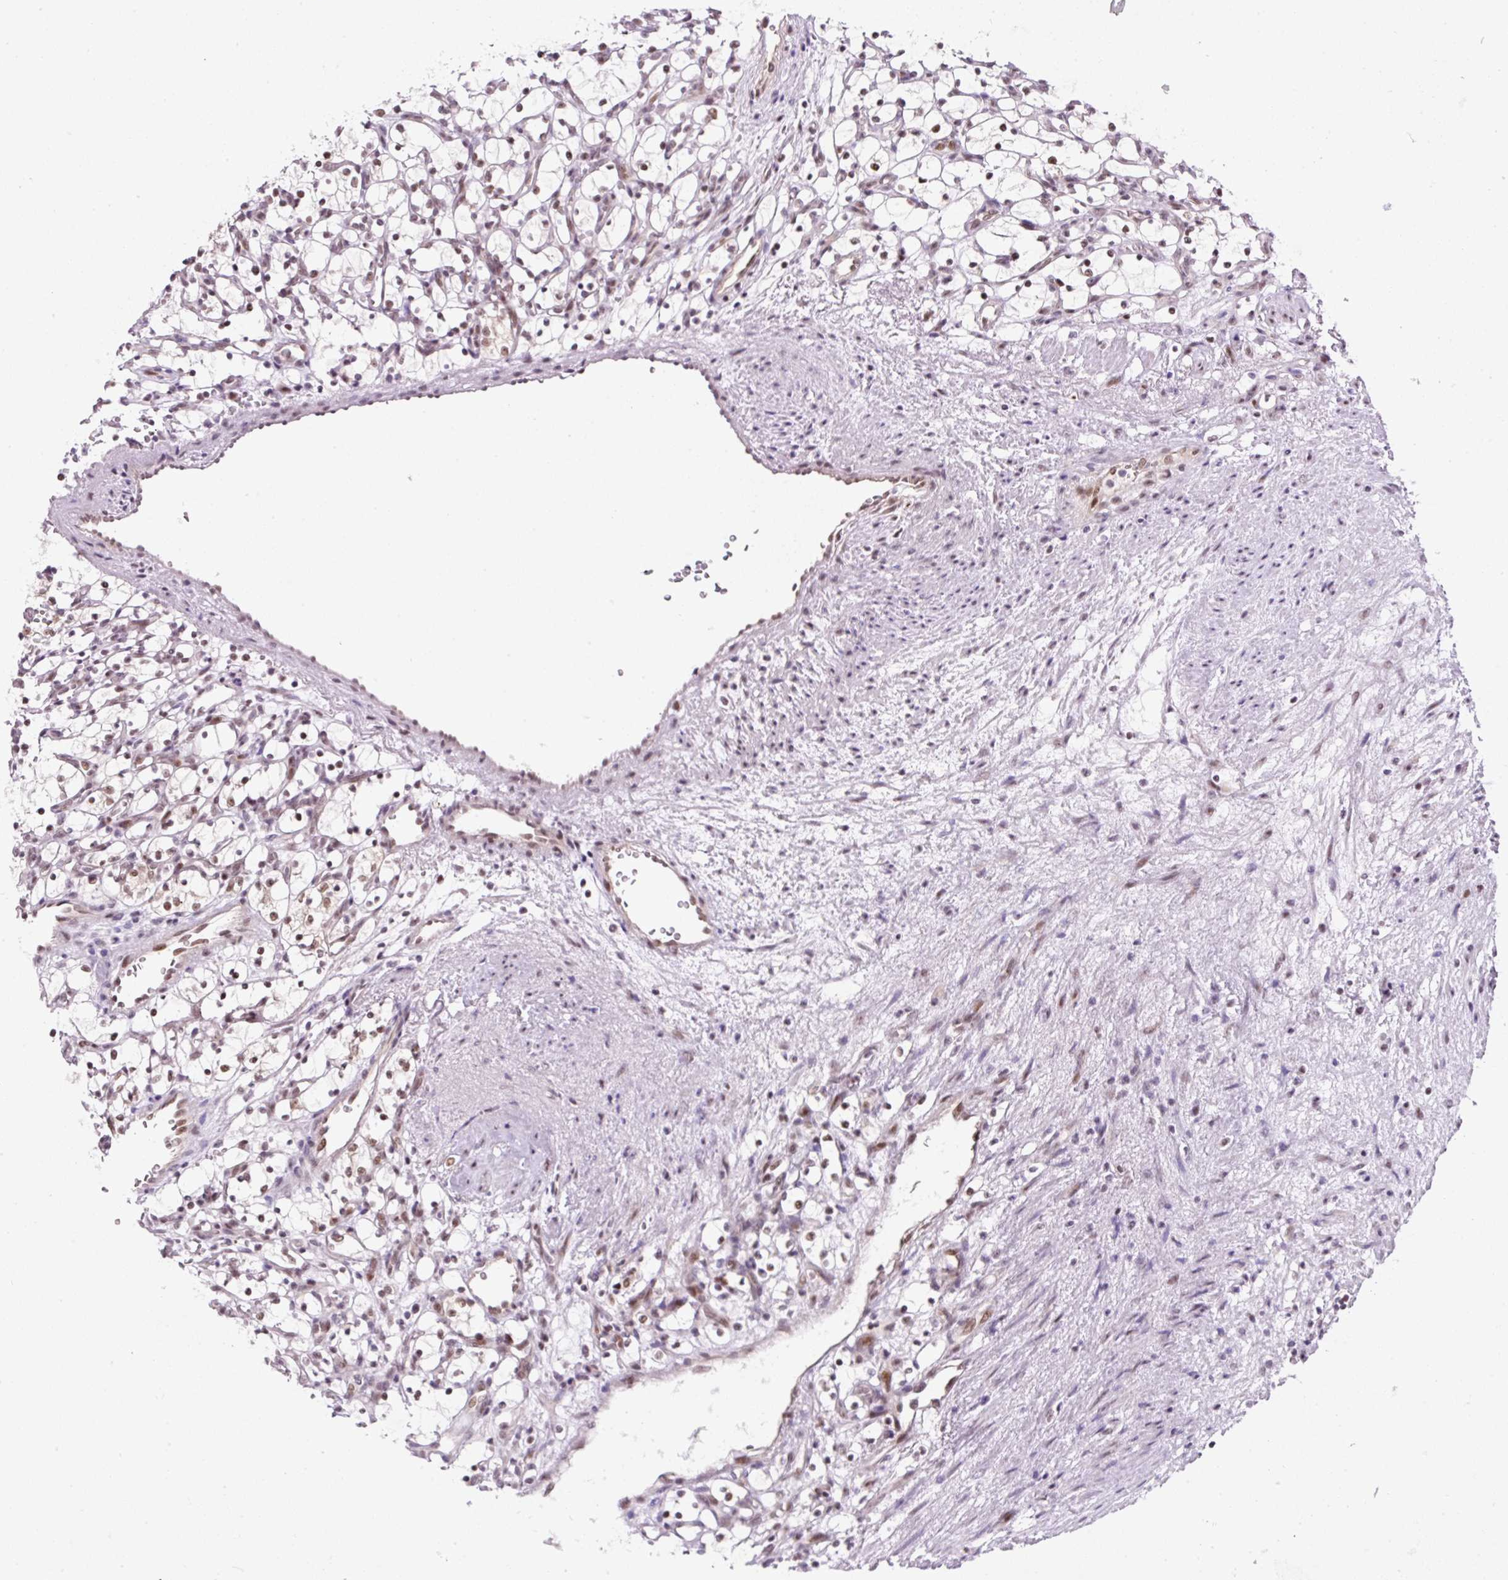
{"staining": {"intensity": "weak", "quantity": "25%-75%", "location": "nuclear"}, "tissue": "renal cancer", "cell_type": "Tumor cells", "image_type": "cancer", "snomed": [{"axis": "morphology", "description": "Adenocarcinoma, NOS"}, {"axis": "topography", "description": "Kidney"}], "caption": "This image exhibits renal cancer stained with immunohistochemistry (IHC) to label a protein in brown. The nuclear of tumor cells show weak positivity for the protein. Nuclei are counter-stained blue.", "gene": "TAF1A", "patient": {"sex": "female", "age": 69}}